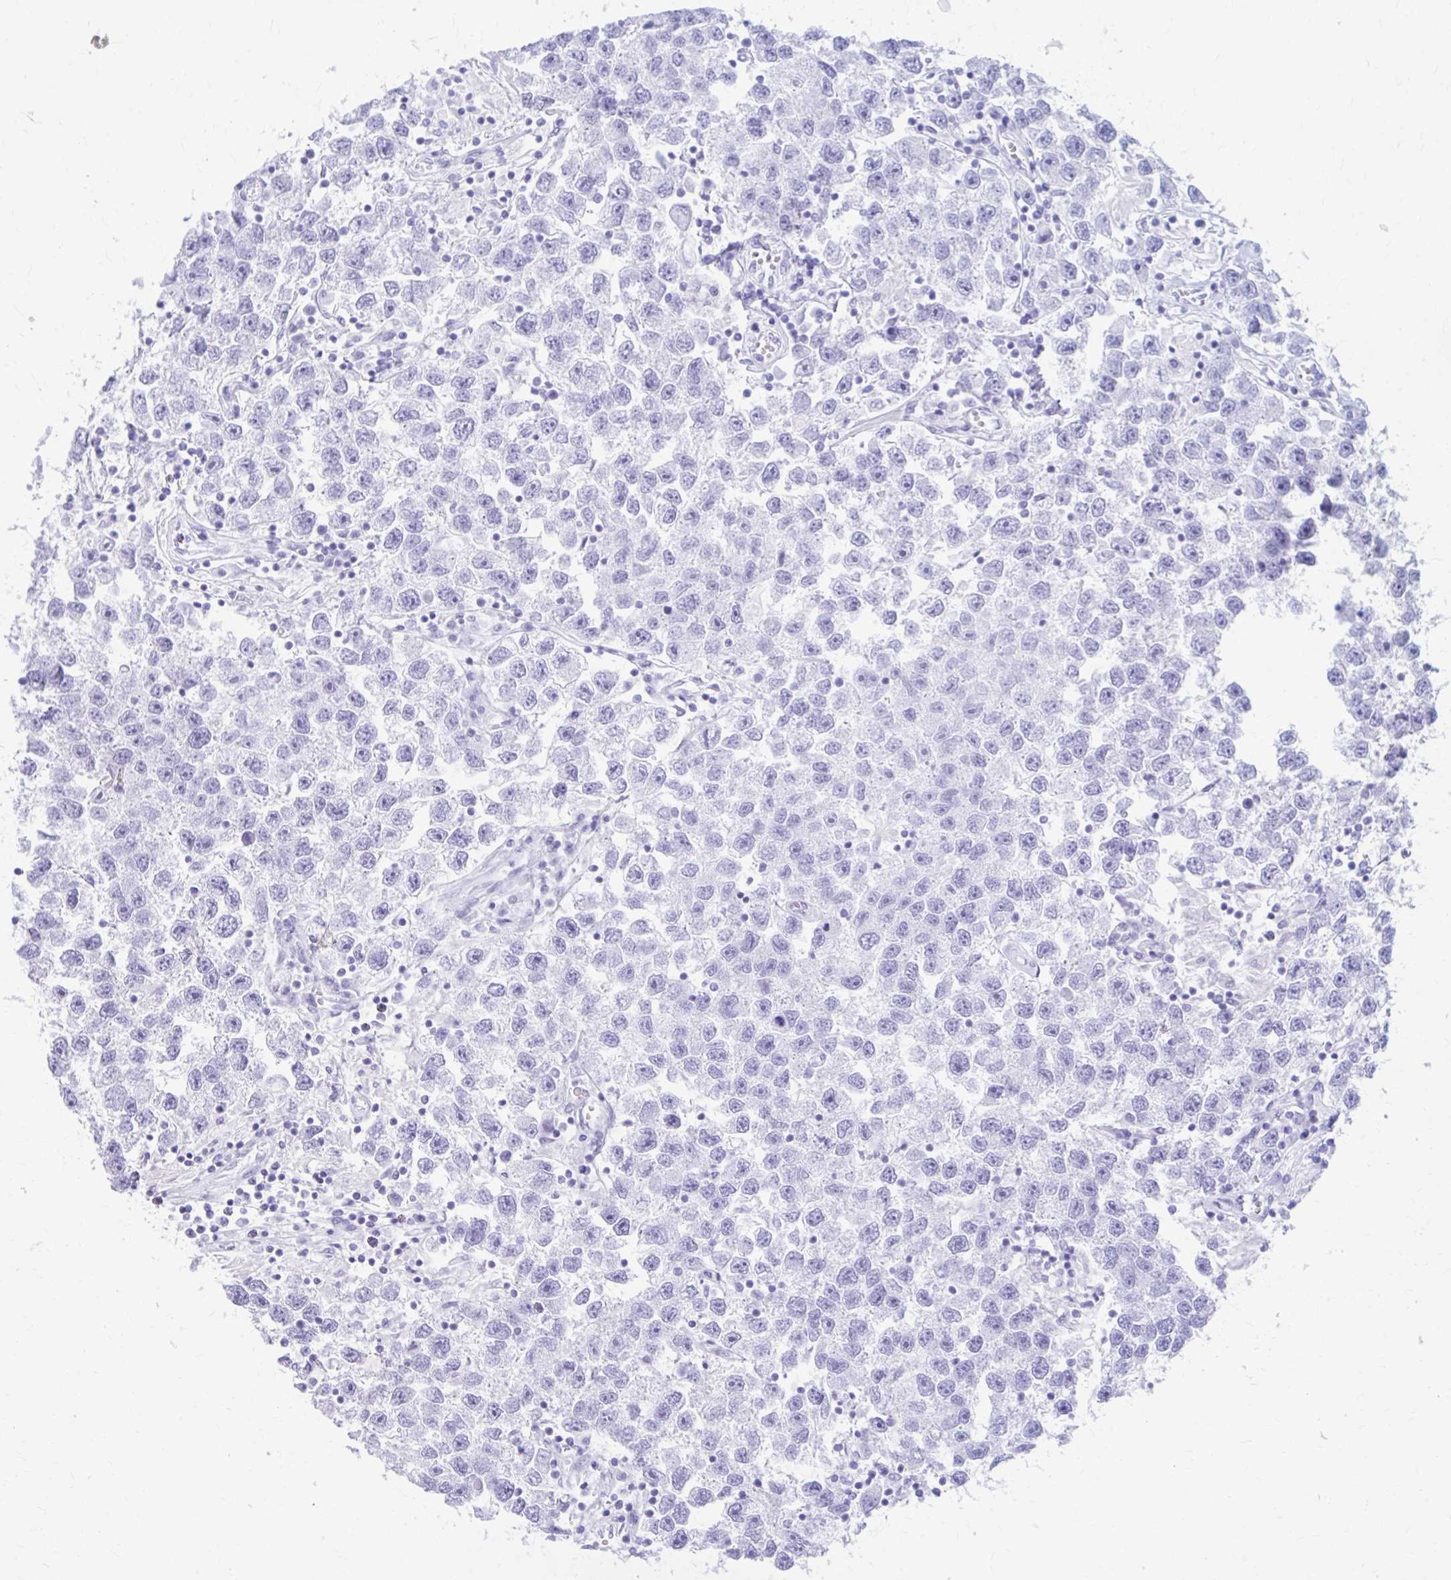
{"staining": {"intensity": "negative", "quantity": "none", "location": "none"}, "tissue": "testis cancer", "cell_type": "Tumor cells", "image_type": "cancer", "snomed": [{"axis": "morphology", "description": "Seminoma, NOS"}, {"axis": "topography", "description": "Testis"}], "caption": "Immunohistochemistry (IHC) image of neoplastic tissue: human testis seminoma stained with DAB (3,3'-diaminobenzidine) exhibits no significant protein staining in tumor cells. (Stains: DAB immunohistochemistry (IHC) with hematoxylin counter stain, Microscopy: brightfield microscopy at high magnification).", "gene": "NSG2", "patient": {"sex": "male", "age": 26}}